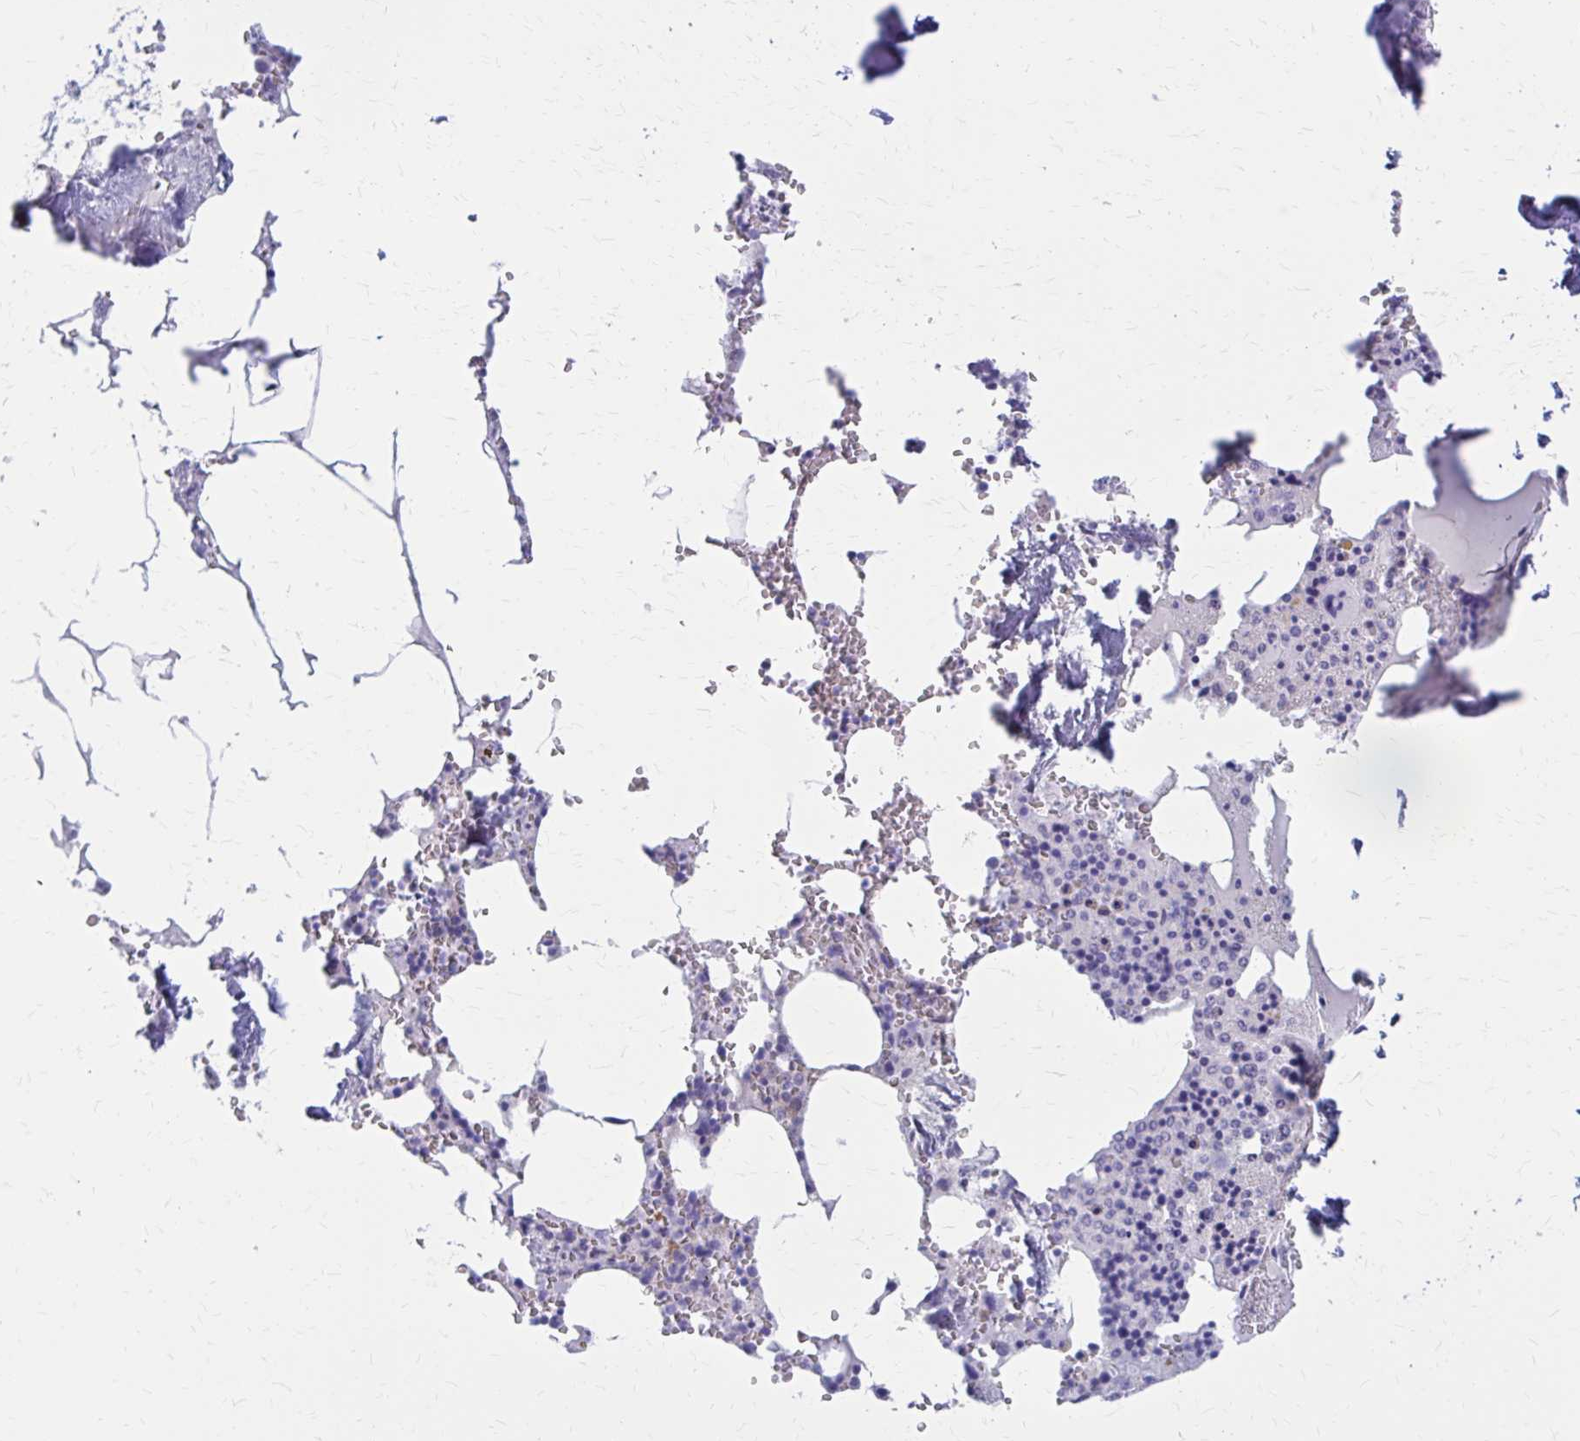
{"staining": {"intensity": "negative", "quantity": "none", "location": "none"}, "tissue": "bone marrow", "cell_type": "Hematopoietic cells", "image_type": "normal", "snomed": [{"axis": "morphology", "description": "Normal tissue, NOS"}, {"axis": "topography", "description": "Bone marrow"}], "caption": "Hematopoietic cells show no significant protein expression in benign bone marrow.", "gene": "CLIC2", "patient": {"sex": "male", "age": 54}}